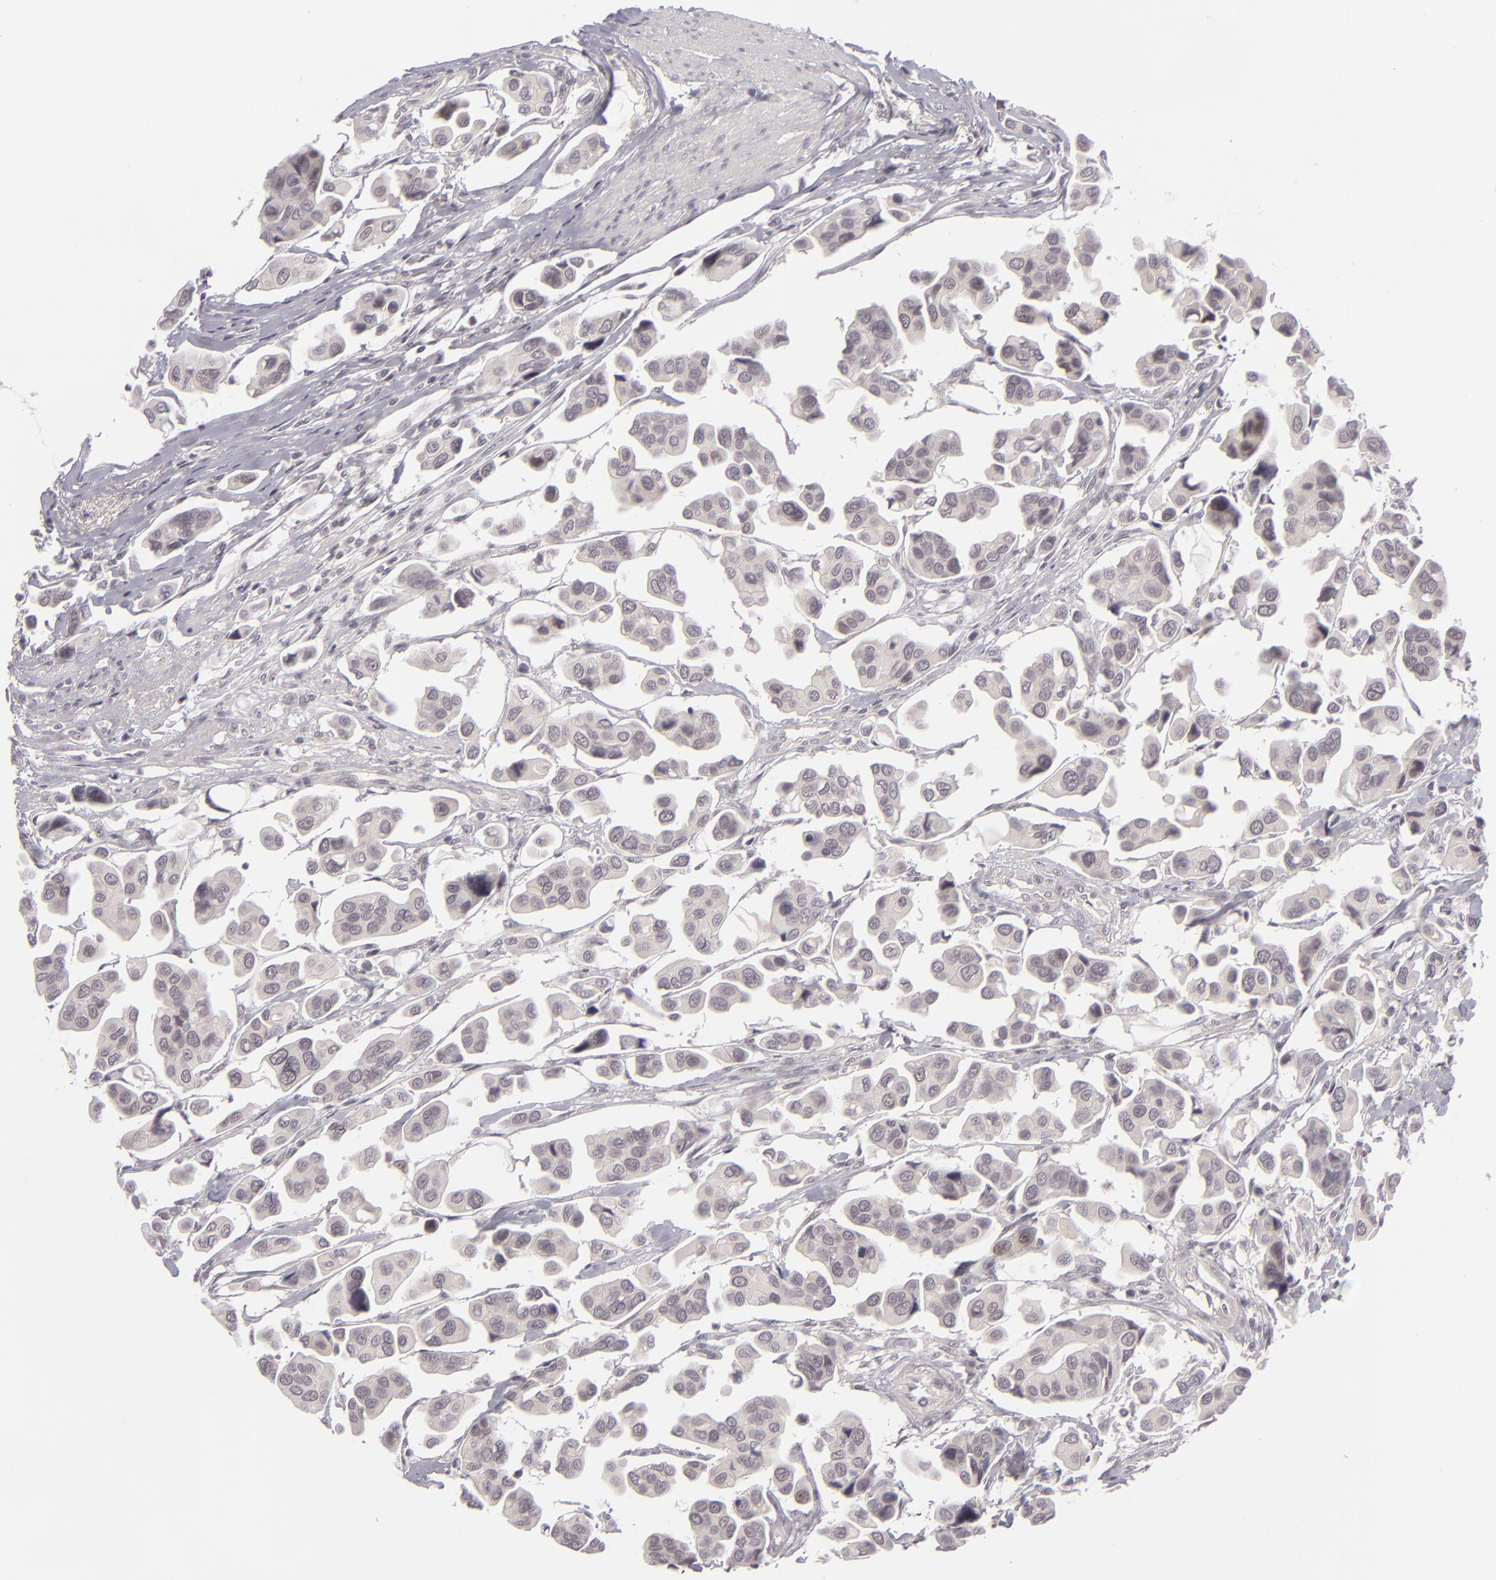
{"staining": {"intensity": "negative", "quantity": "none", "location": "none"}, "tissue": "urothelial cancer", "cell_type": "Tumor cells", "image_type": "cancer", "snomed": [{"axis": "morphology", "description": "Adenocarcinoma, NOS"}, {"axis": "topography", "description": "Urinary bladder"}], "caption": "This is a image of IHC staining of adenocarcinoma, which shows no staining in tumor cells.", "gene": "DLG3", "patient": {"sex": "male", "age": 61}}